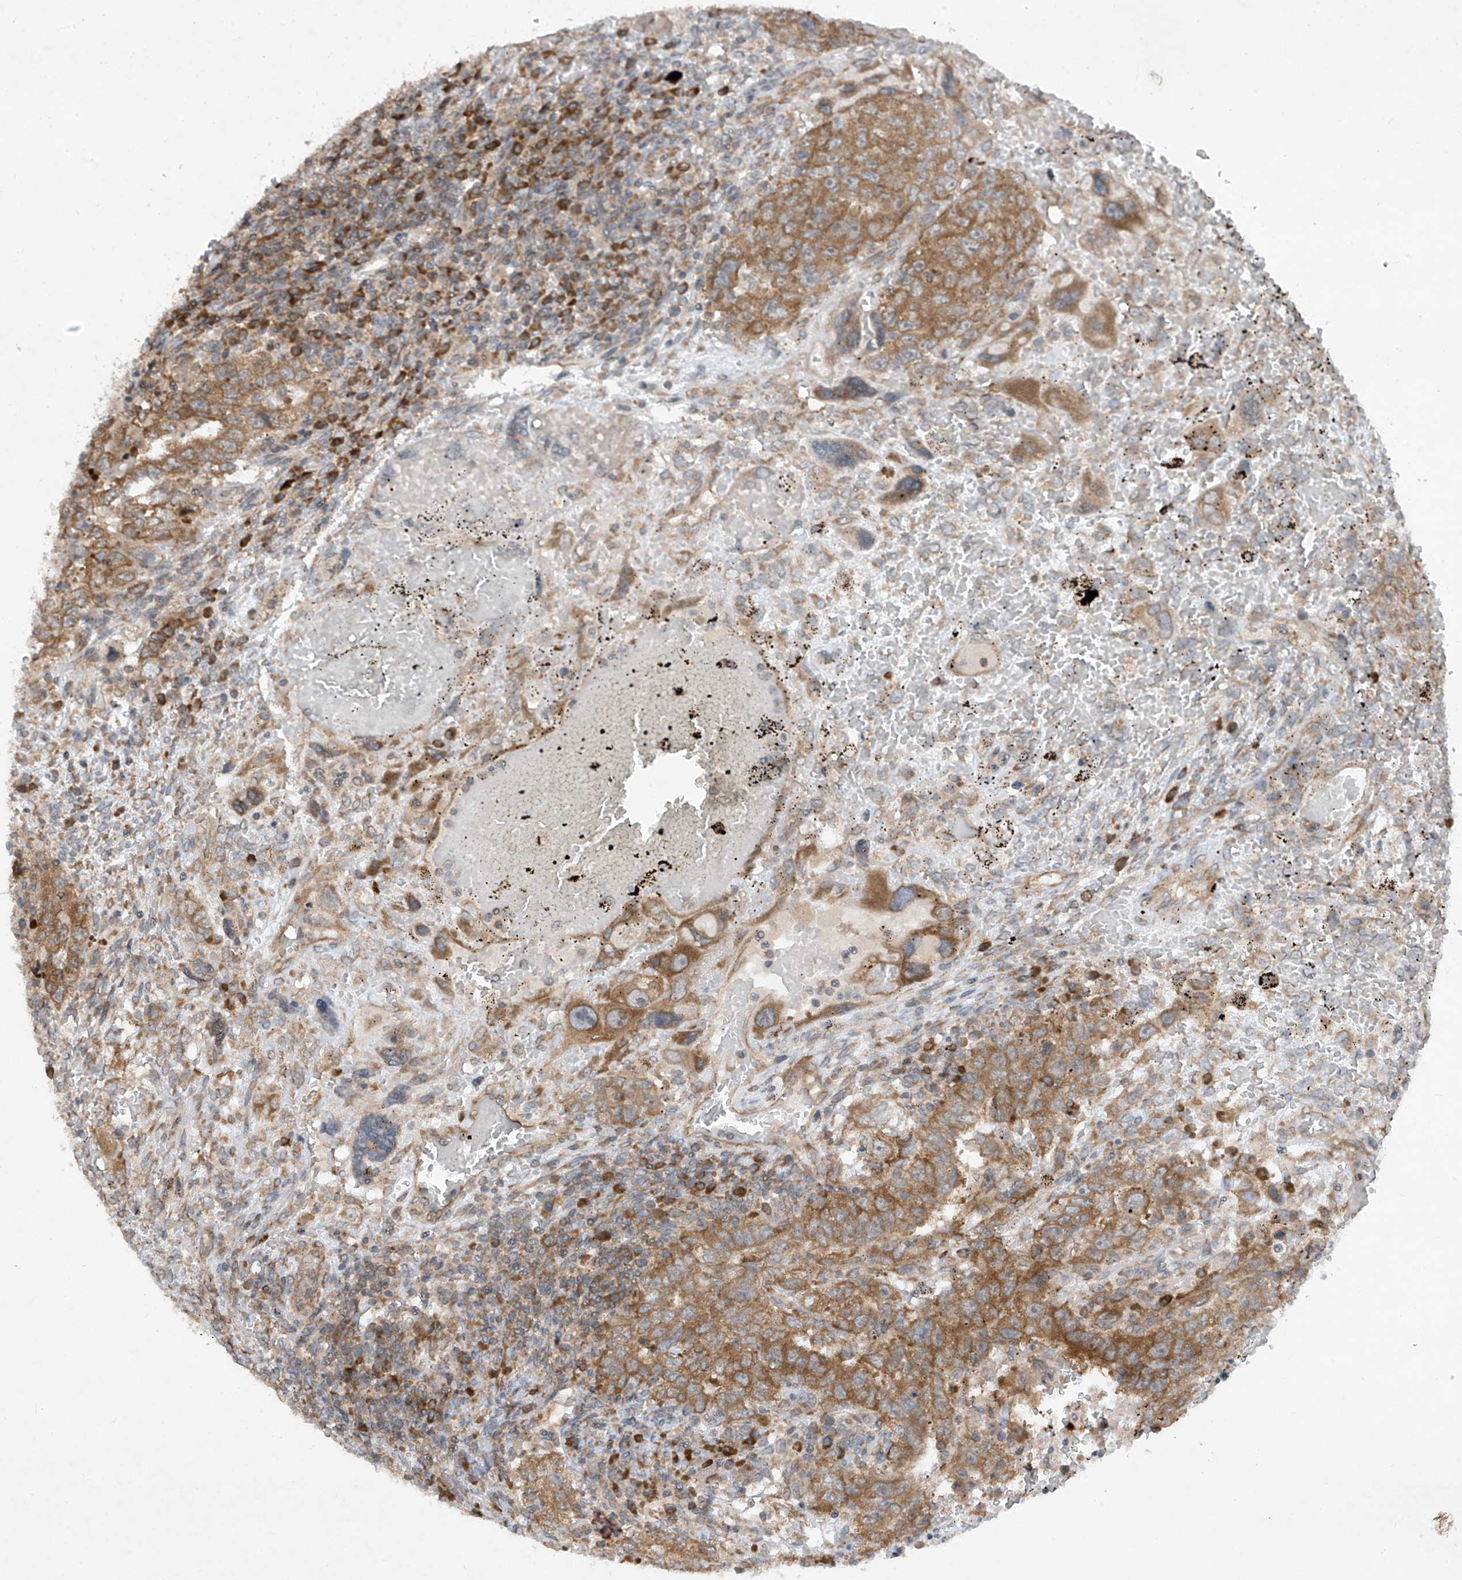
{"staining": {"intensity": "moderate", "quantity": ">75%", "location": "cytoplasmic/membranous"}, "tissue": "testis cancer", "cell_type": "Tumor cells", "image_type": "cancer", "snomed": [{"axis": "morphology", "description": "Carcinoma, Embryonal, NOS"}, {"axis": "topography", "description": "Testis"}], "caption": "This is a micrograph of IHC staining of testis cancer (embryonal carcinoma), which shows moderate positivity in the cytoplasmic/membranous of tumor cells.", "gene": "RPL34", "patient": {"sex": "male", "age": 26}}